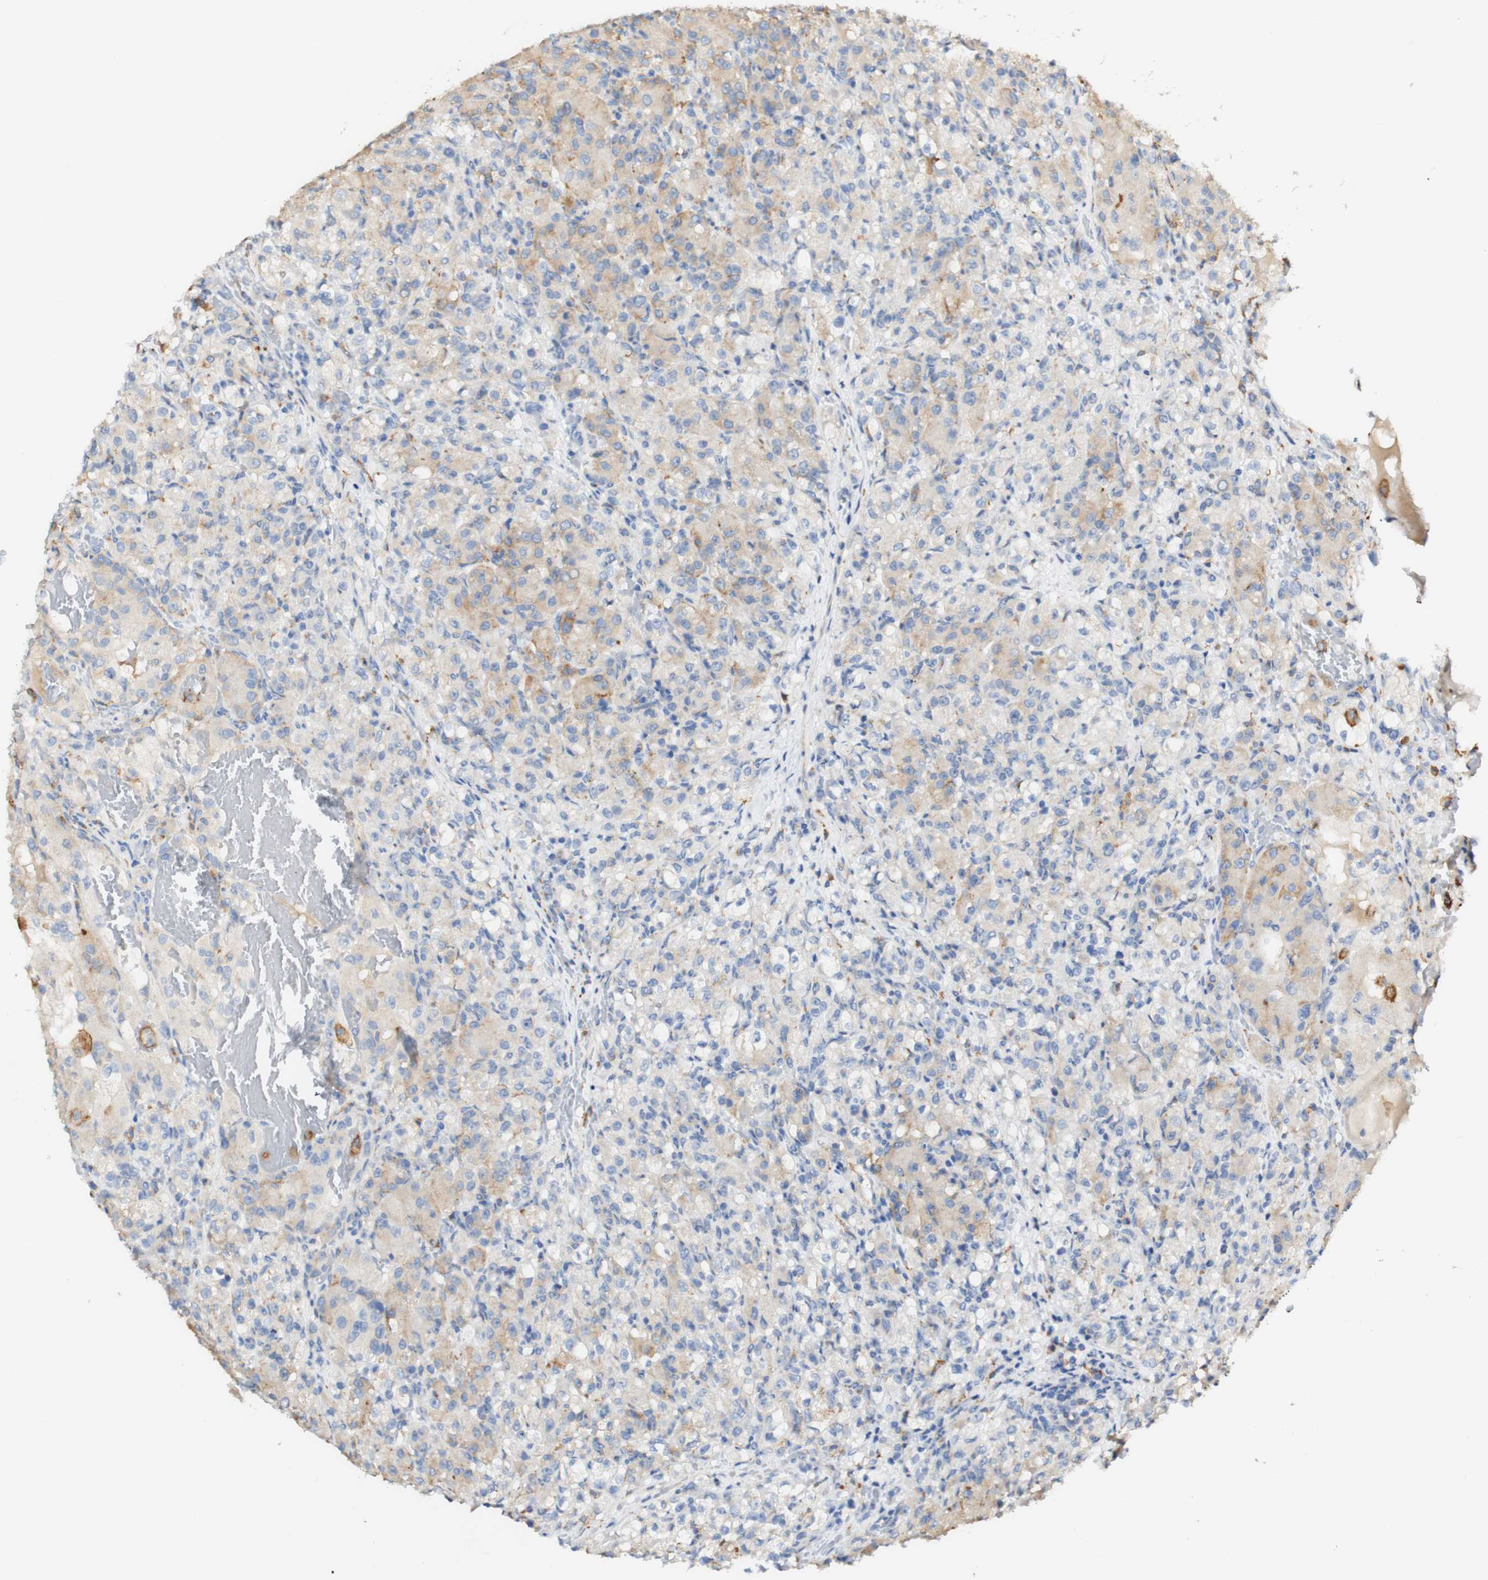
{"staining": {"intensity": "weak", "quantity": ">75%", "location": "cytoplasmic/membranous"}, "tissue": "renal cancer", "cell_type": "Tumor cells", "image_type": "cancer", "snomed": [{"axis": "morphology", "description": "Adenocarcinoma, NOS"}, {"axis": "topography", "description": "Kidney"}], "caption": "IHC (DAB (3,3'-diaminobenzidine)) staining of adenocarcinoma (renal) exhibits weak cytoplasmic/membranous protein staining in about >75% of tumor cells.", "gene": "FCGRT", "patient": {"sex": "male", "age": 61}}